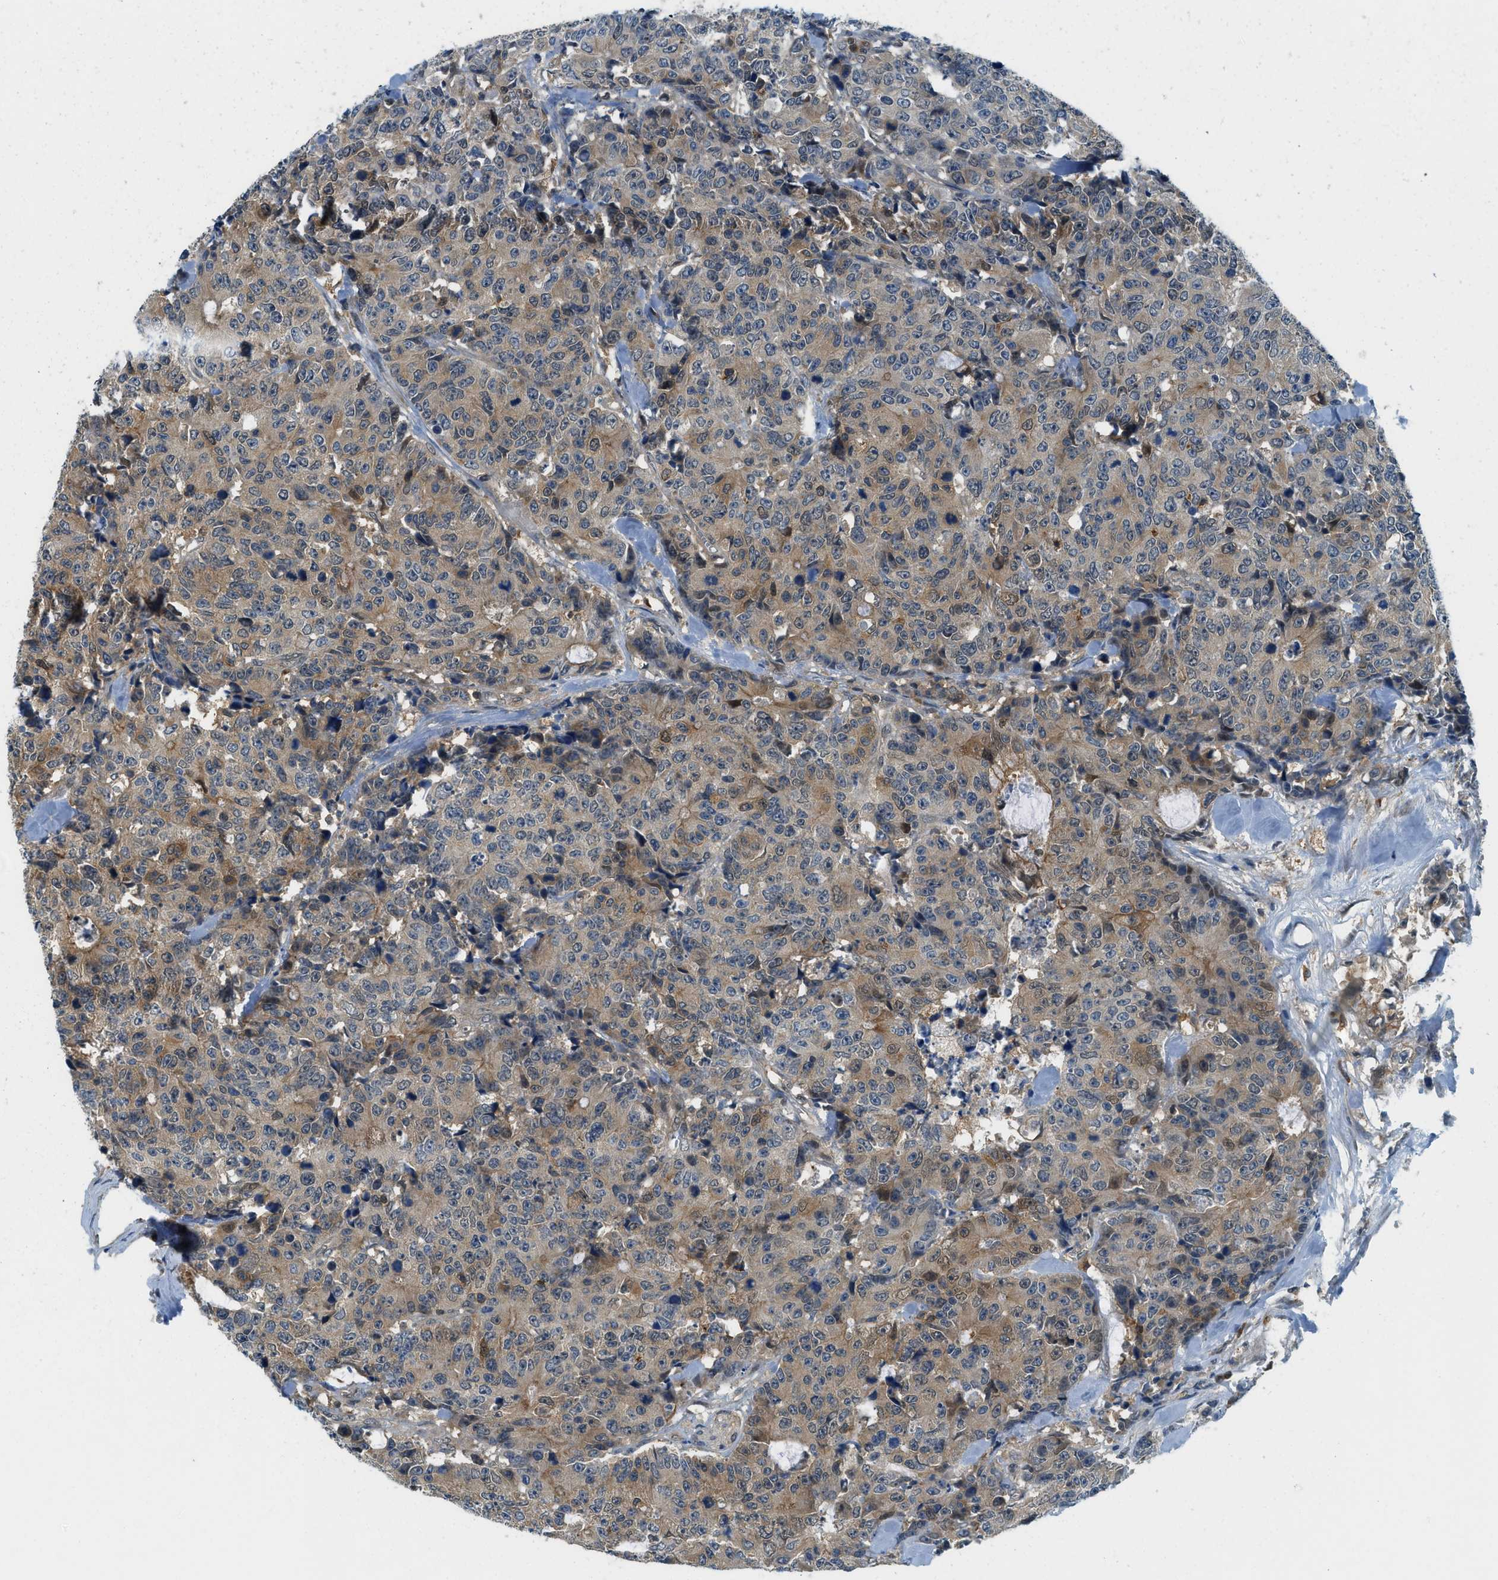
{"staining": {"intensity": "moderate", "quantity": ">75%", "location": "cytoplasmic/membranous"}, "tissue": "colorectal cancer", "cell_type": "Tumor cells", "image_type": "cancer", "snomed": [{"axis": "morphology", "description": "Adenocarcinoma, NOS"}, {"axis": "topography", "description": "Colon"}], "caption": "Immunohistochemical staining of colorectal adenocarcinoma exhibits medium levels of moderate cytoplasmic/membranous staining in approximately >75% of tumor cells. (DAB (3,3'-diaminobenzidine) = brown stain, brightfield microscopy at high magnification).", "gene": "GMPPB", "patient": {"sex": "female", "age": 86}}